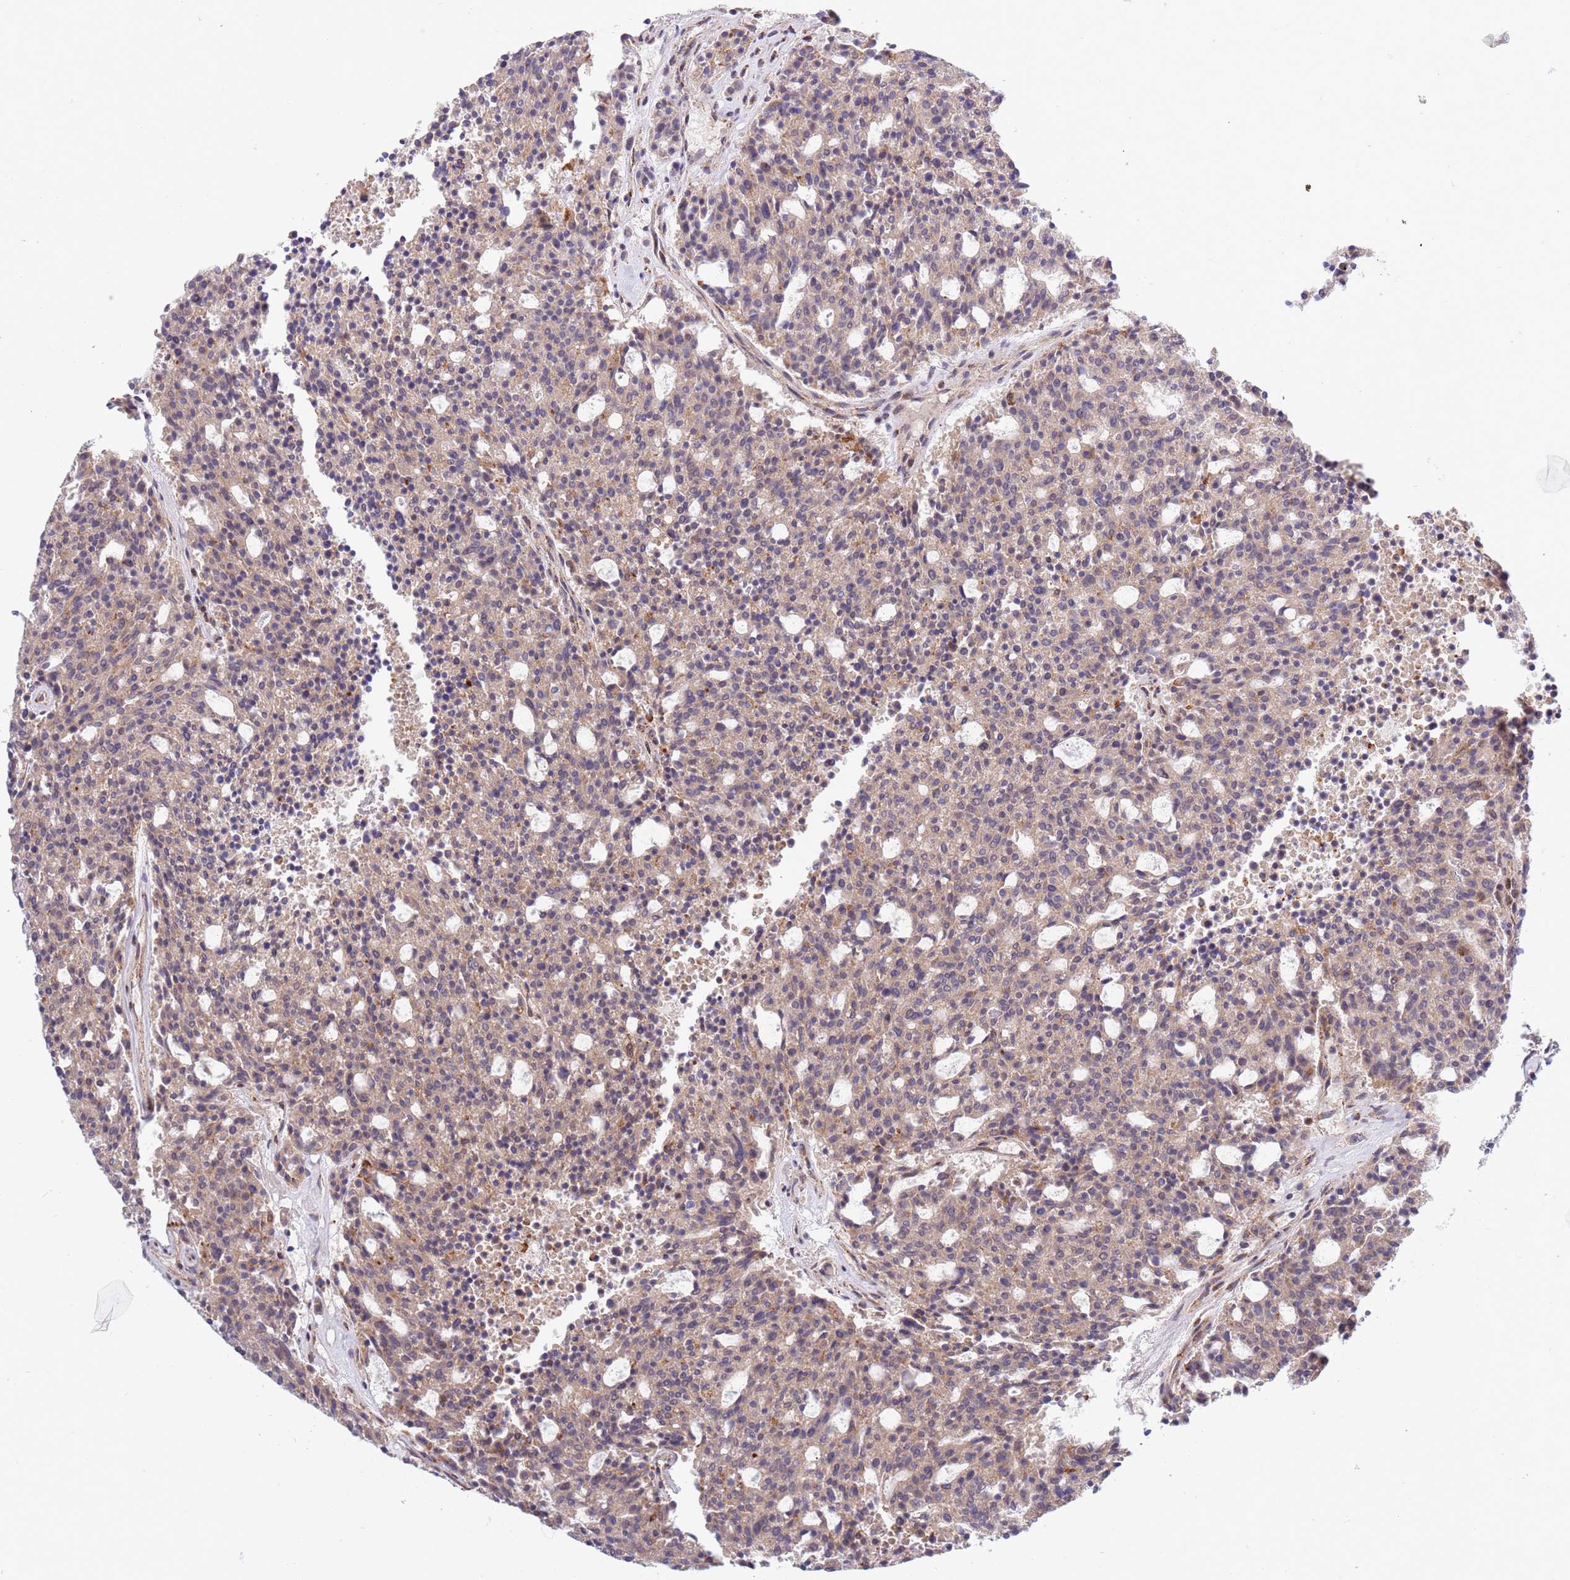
{"staining": {"intensity": "weak", "quantity": "25%-75%", "location": "cytoplasmic/membranous"}, "tissue": "carcinoid", "cell_type": "Tumor cells", "image_type": "cancer", "snomed": [{"axis": "morphology", "description": "Carcinoid, malignant, NOS"}, {"axis": "topography", "description": "Pancreas"}], "caption": "This is a micrograph of immunohistochemistry (IHC) staining of carcinoid, which shows weak positivity in the cytoplasmic/membranous of tumor cells.", "gene": "TBX10", "patient": {"sex": "female", "age": 54}}